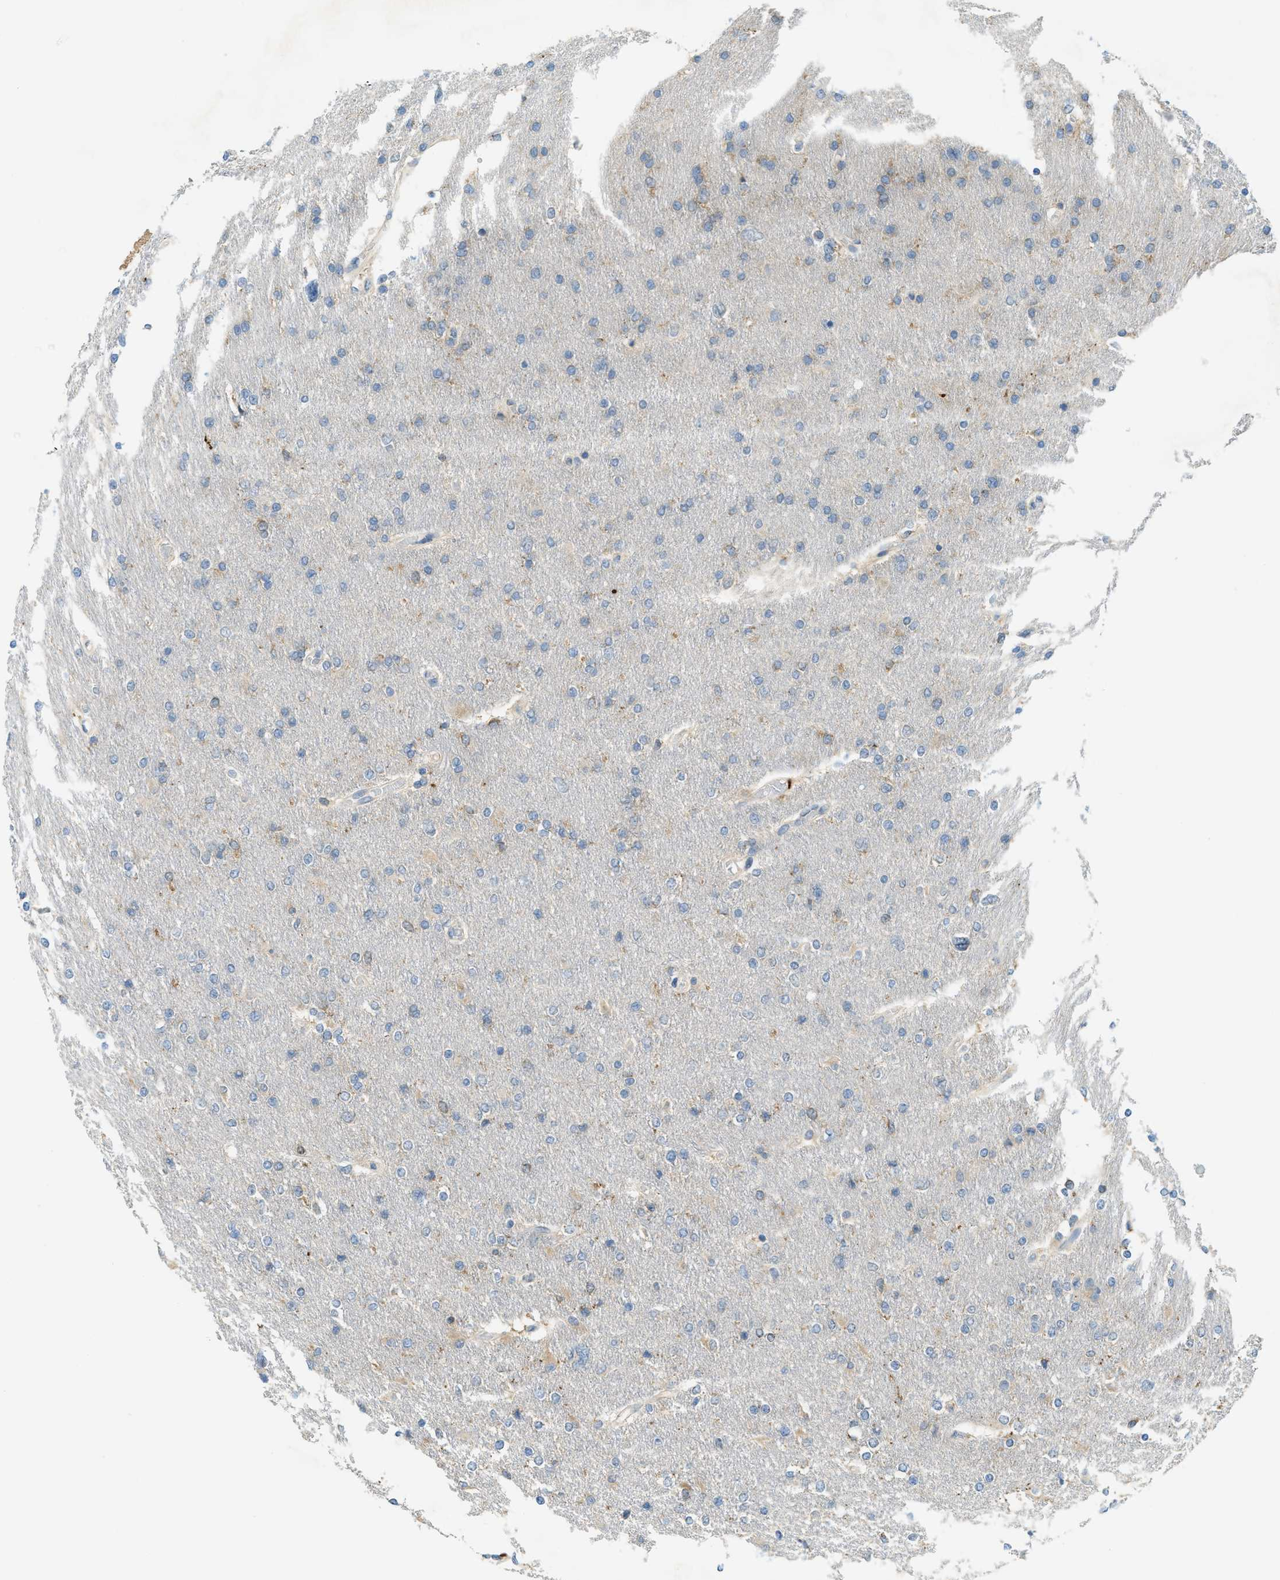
{"staining": {"intensity": "negative", "quantity": "none", "location": "none"}, "tissue": "glioma", "cell_type": "Tumor cells", "image_type": "cancer", "snomed": [{"axis": "morphology", "description": "Glioma, malignant, High grade"}, {"axis": "topography", "description": "Cerebral cortex"}], "caption": "Glioma was stained to show a protein in brown. There is no significant expression in tumor cells.", "gene": "PLBD2", "patient": {"sex": "female", "age": 36}}